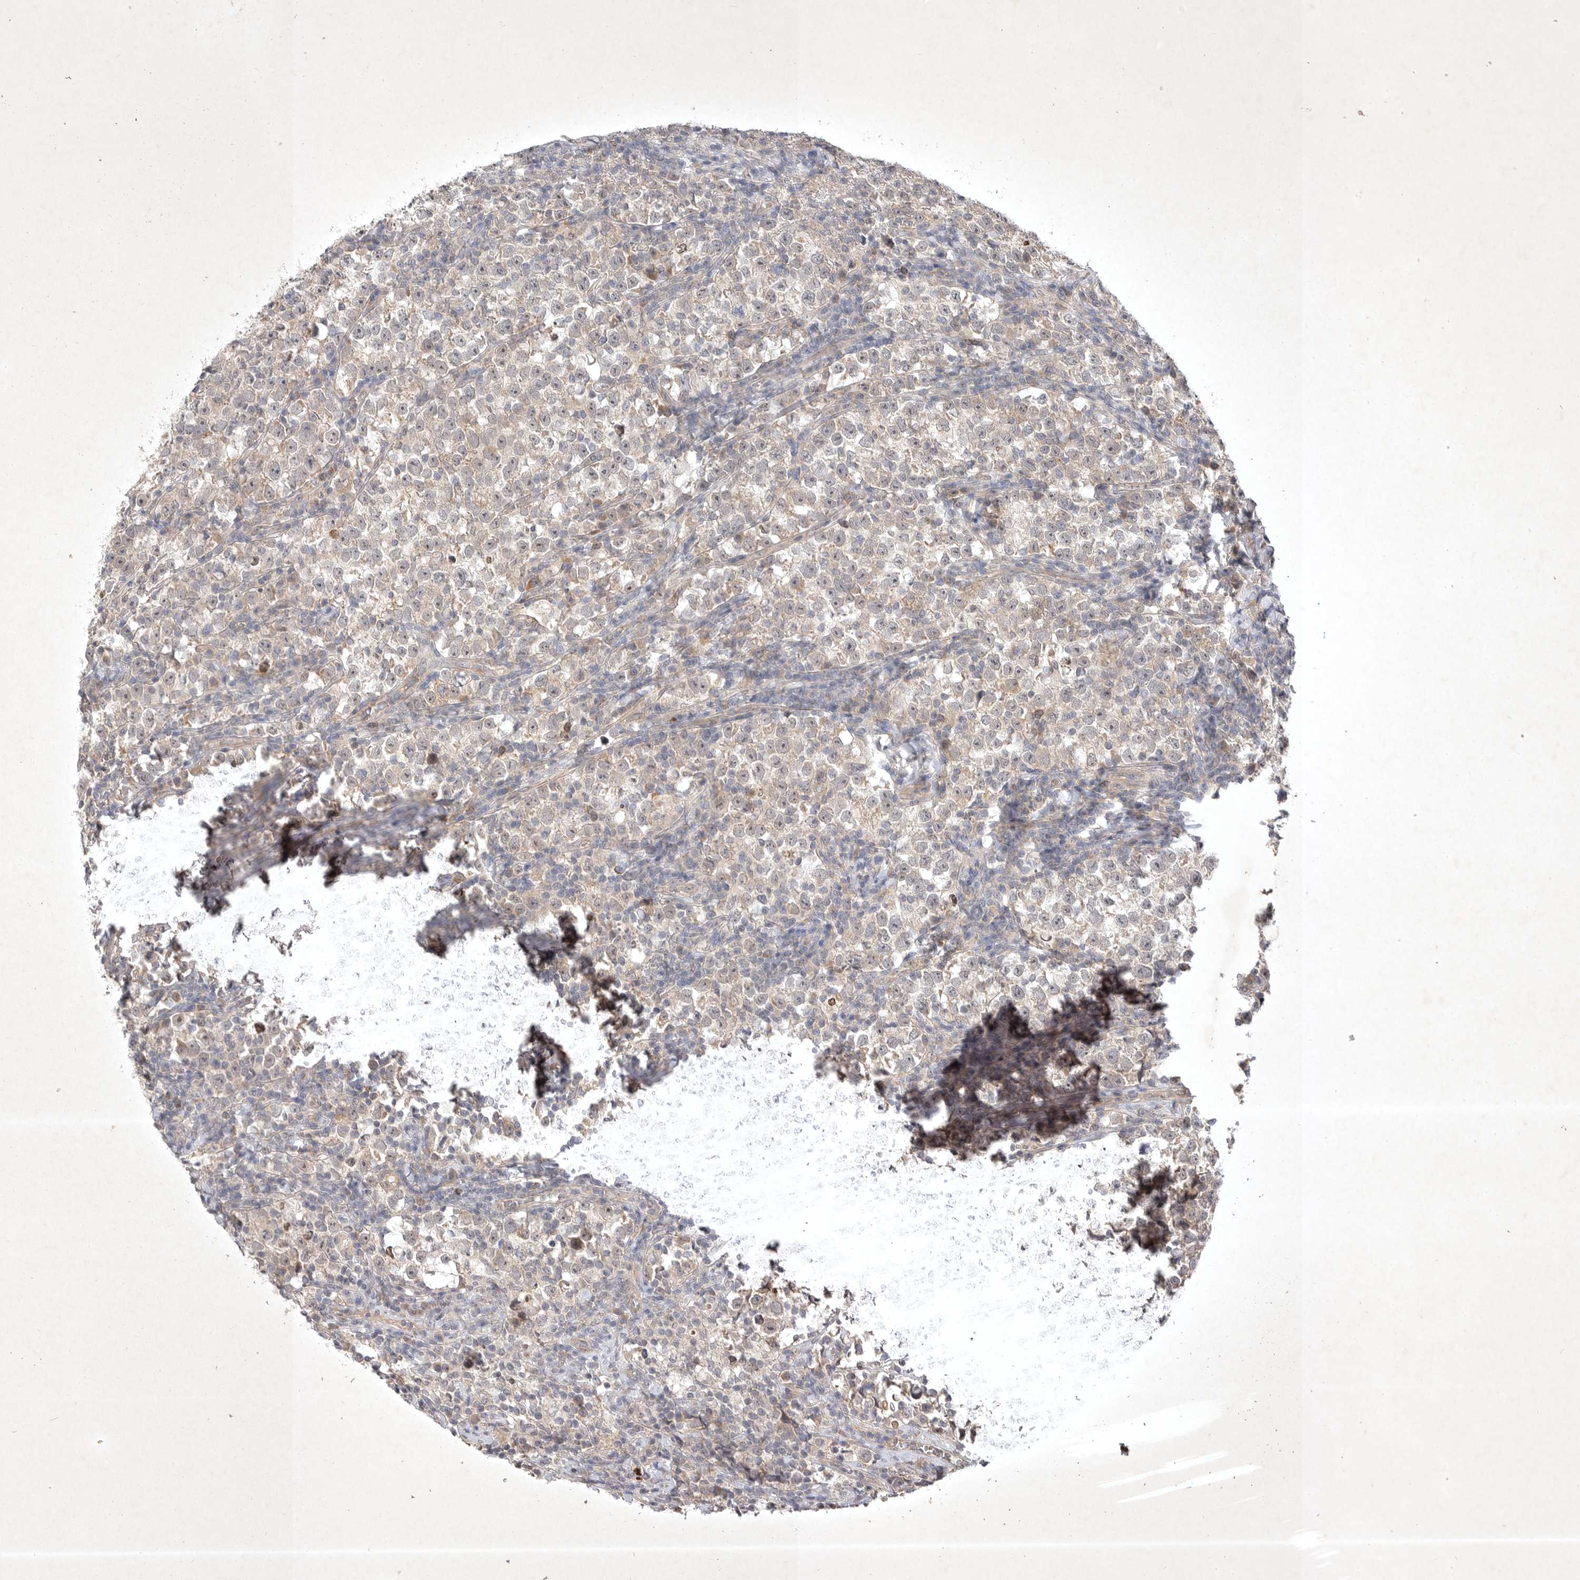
{"staining": {"intensity": "weak", "quantity": "<25%", "location": "cytoplasmic/membranous"}, "tissue": "testis cancer", "cell_type": "Tumor cells", "image_type": "cancer", "snomed": [{"axis": "morphology", "description": "Normal tissue, NOS"}, {"axis": "morphology", "description": "Seminoma, NOS"}, {"axis": "topography", "description": "Testis"}], "caption": "A high-resolution photomicrograph shows IHC staining of testis seminoma, which shows no significant positivity in tumor cells.", "gene": "PTPDC1", "patient": {"sex": "male", "age": 43}}